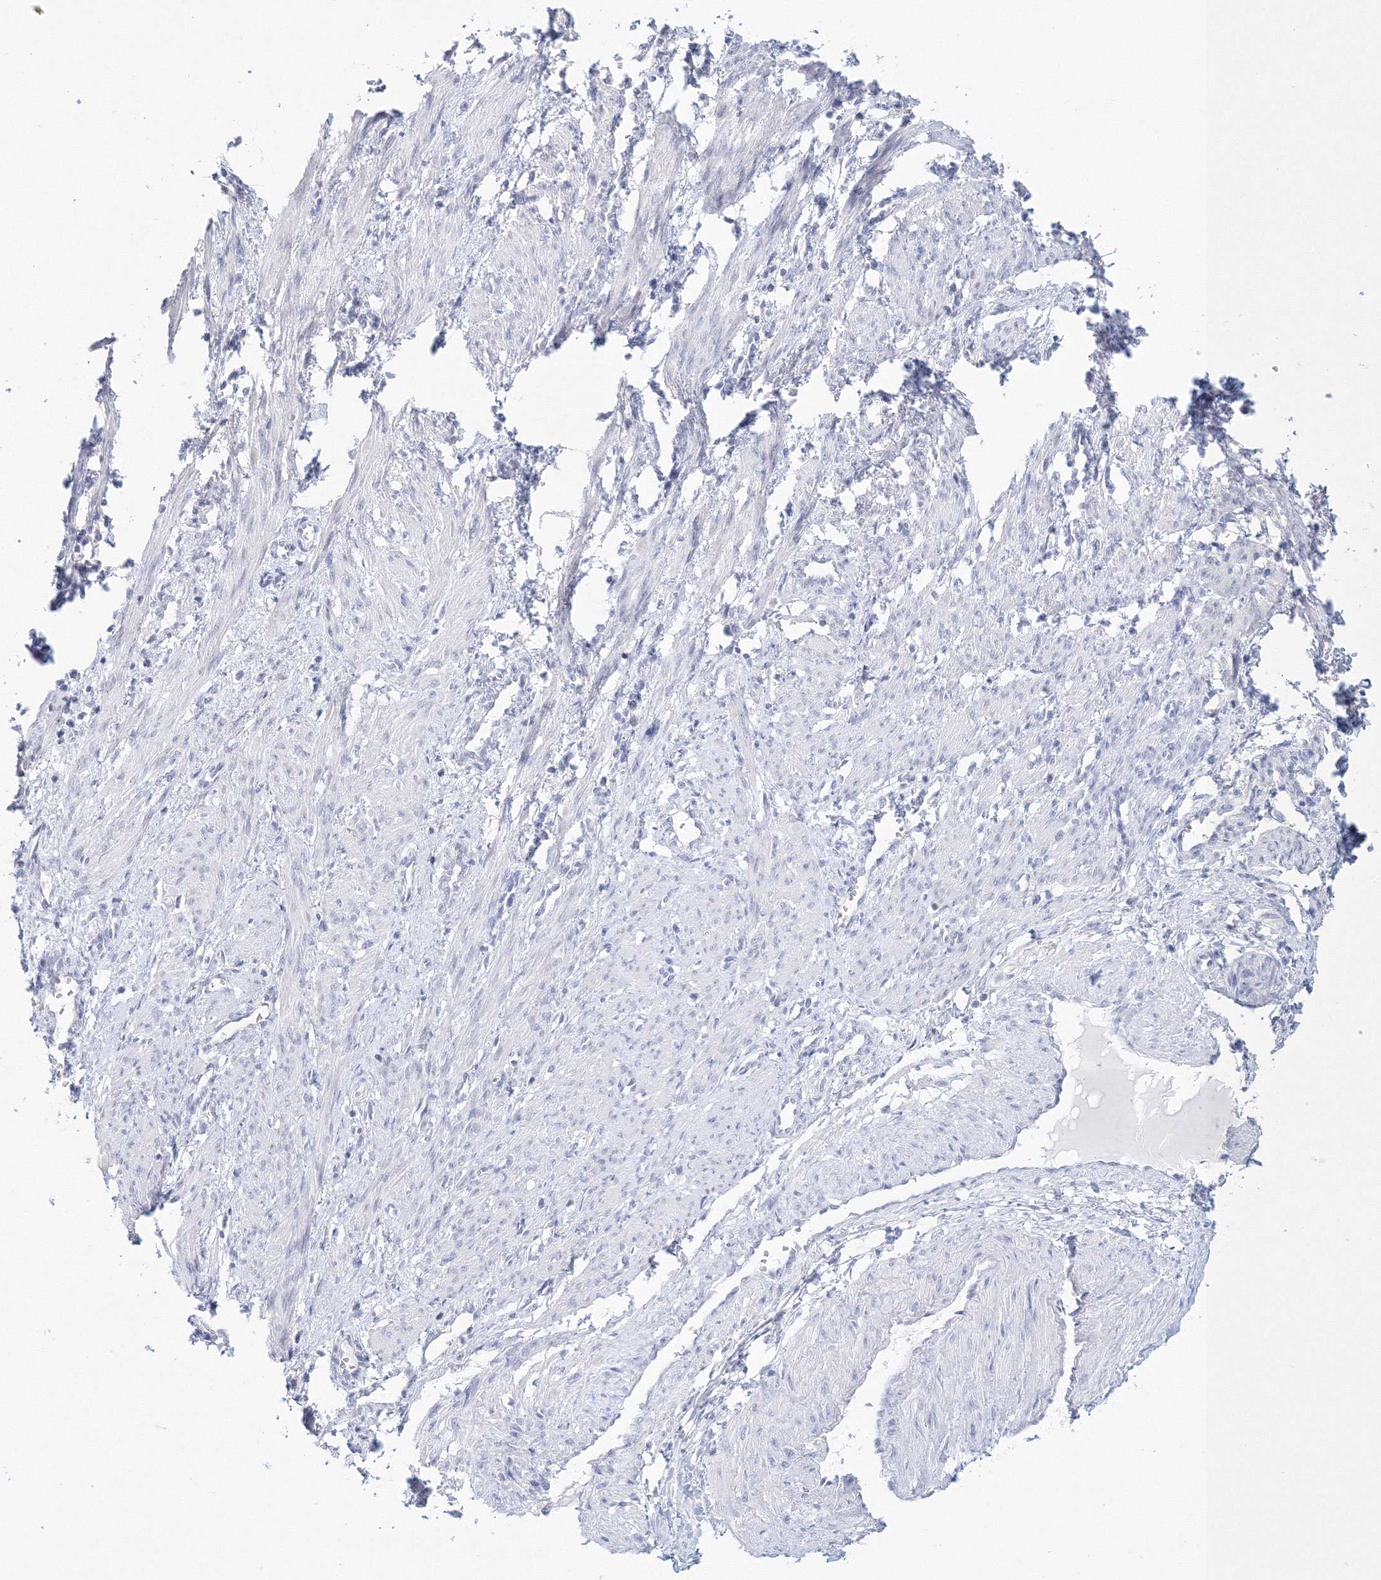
{"staining": {"intensity": "negative", "quantity": "none", "location": "none"}, "tissue": "smooth muscle", "cell_type": "Smooth muscle cells", "image_type": "normal", "snomed": [{"axis": "morphology", "description": "Normal tissue, NOS"}, {"axis": "topography", "description": "Endometrium"}], "caption": "Protein analysis of benign smooth muscle displays no significant staining in smooth muscle cells.", "gene": "VSIG1", "patient": {"sex": "female", "age": 33}}